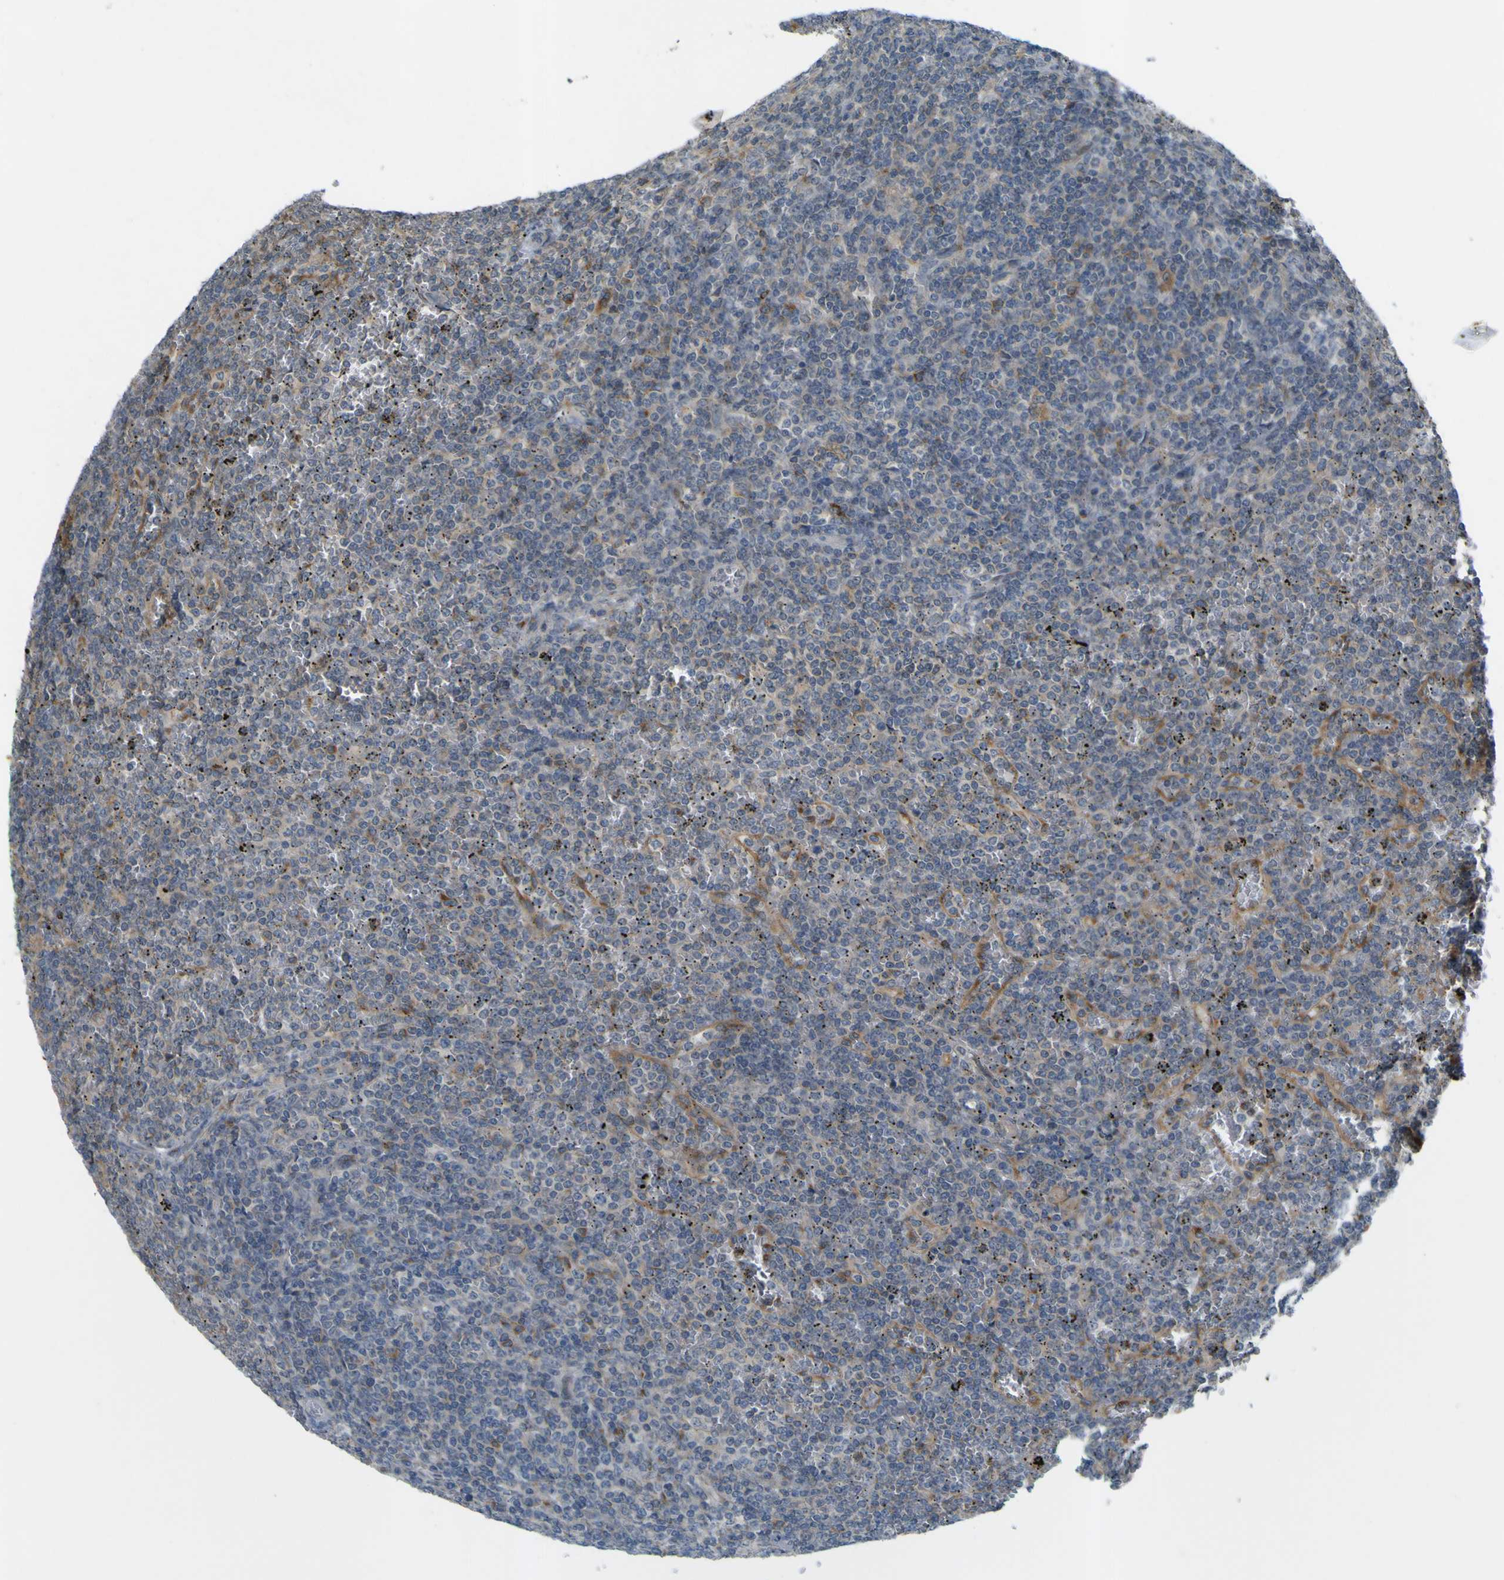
{"staining": {"intensity": "negative", "quantity": "none", "location": "none"}, "tissue": "lymphoma", "cell_type": "Tumor cells", "image_type": "cancer", "snomed": [{"axis": "morphology", "description": "Malignant lymphoma, non-Hodgkin's type, Low grade"}, {"axis": "topography", "description": "Spleen"}], "caption": "Immunohistochemical staining of human malignant lymphoma, non-Hodgkin's type (low-grade) exhibits no significant expression in tumor cells. (Immunohistochemistry (ihc), brightfield microscopy, high magnification).", "gene": "IGF2R", "patient": {"sex": "female", "age": 19}}